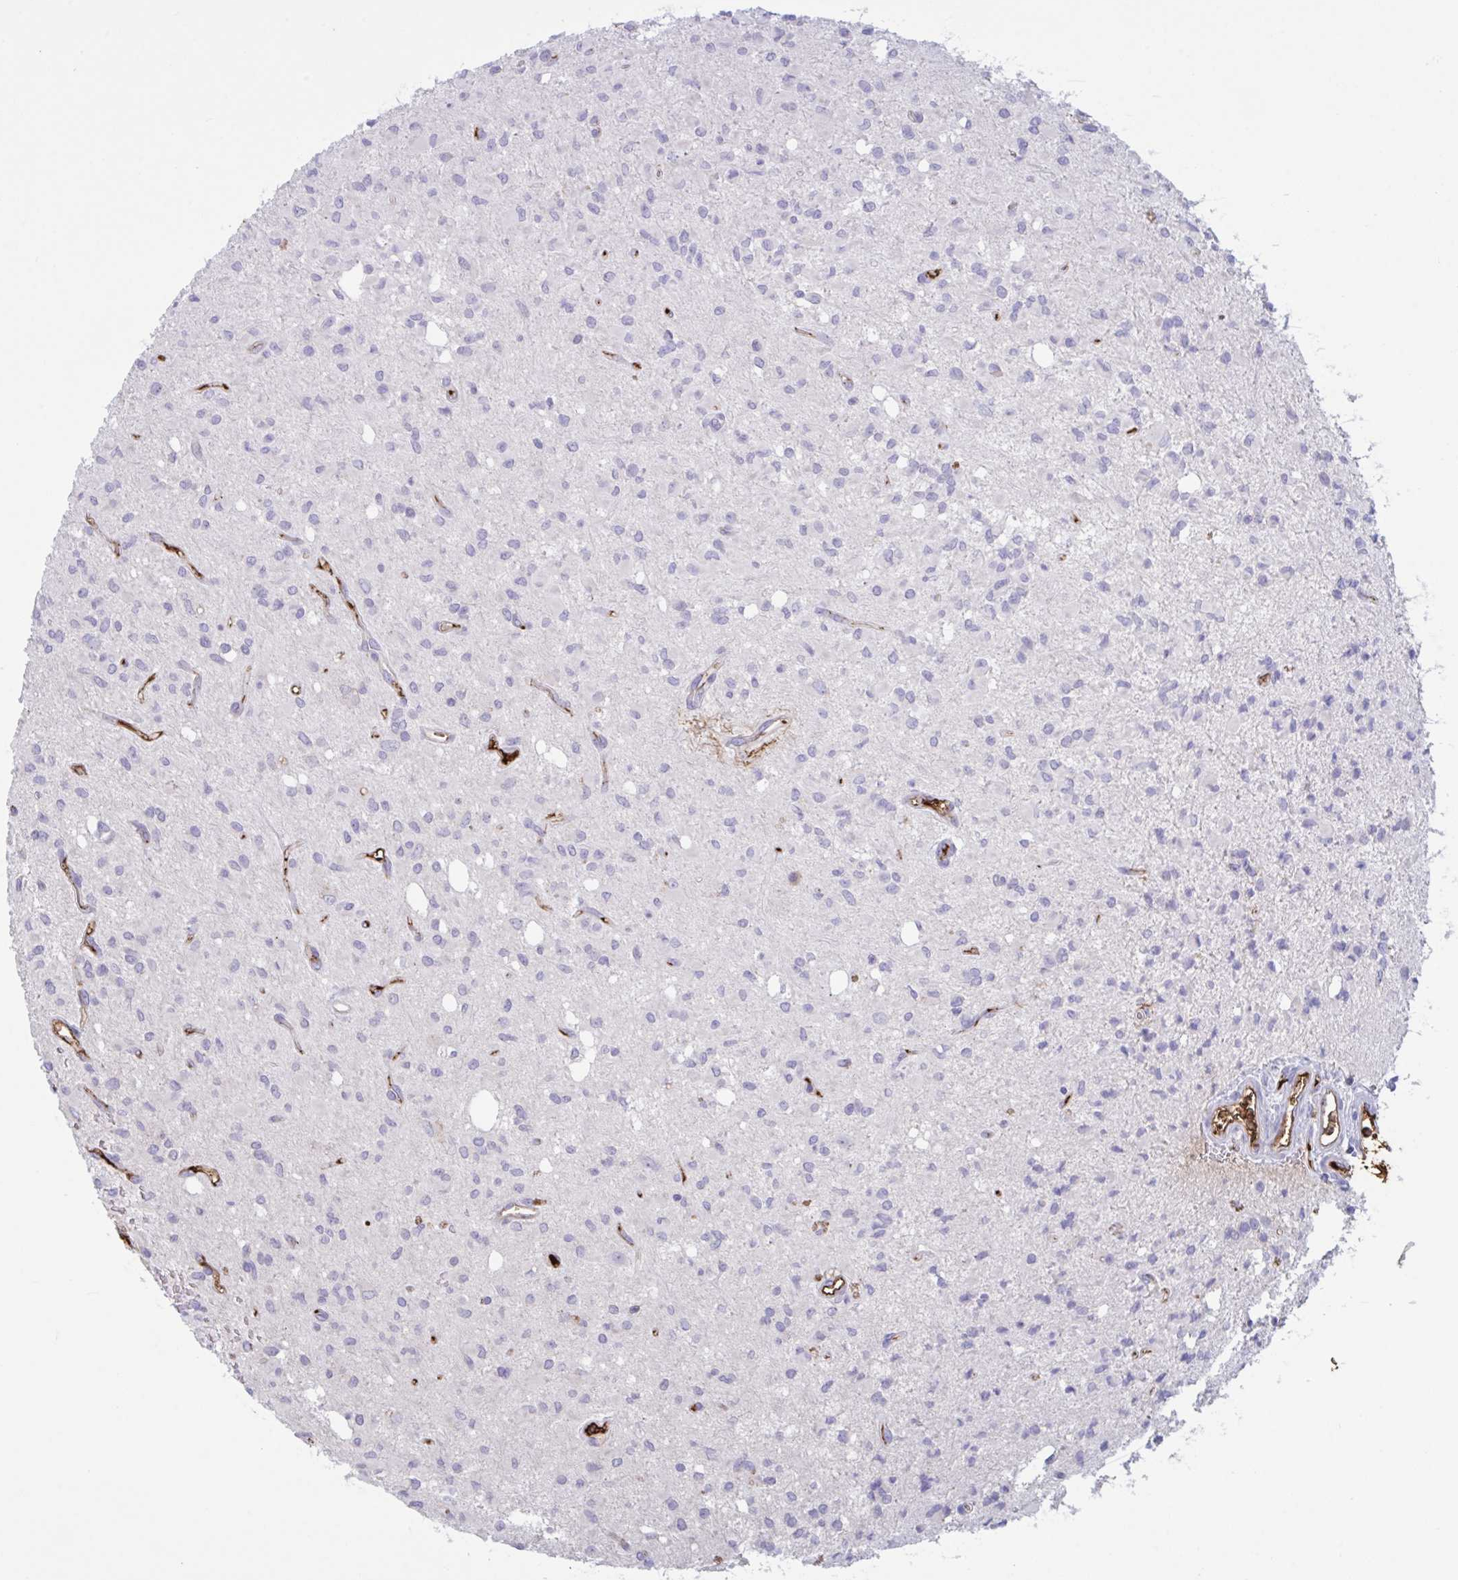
{"staining": {"intensity": "negative", "quantity": "none", "location": "none"}, "tissue": "glioma", "cell_type": "Tumor cells", "image_type": "cancer", "snomed": [{"axis": "morphology", "description": "Glioma, malignant, Low grade"}, {"axis": "topography", "description": "Brain"}], "caption": "DAB (3,3'-diaminobenzidine) immunohistochemical staining of human malignant glioma (low-grade) shows no significant expression in tumor cells.", "gene": "IL1R1", "patient": {"sex": "female", "age": 33}}